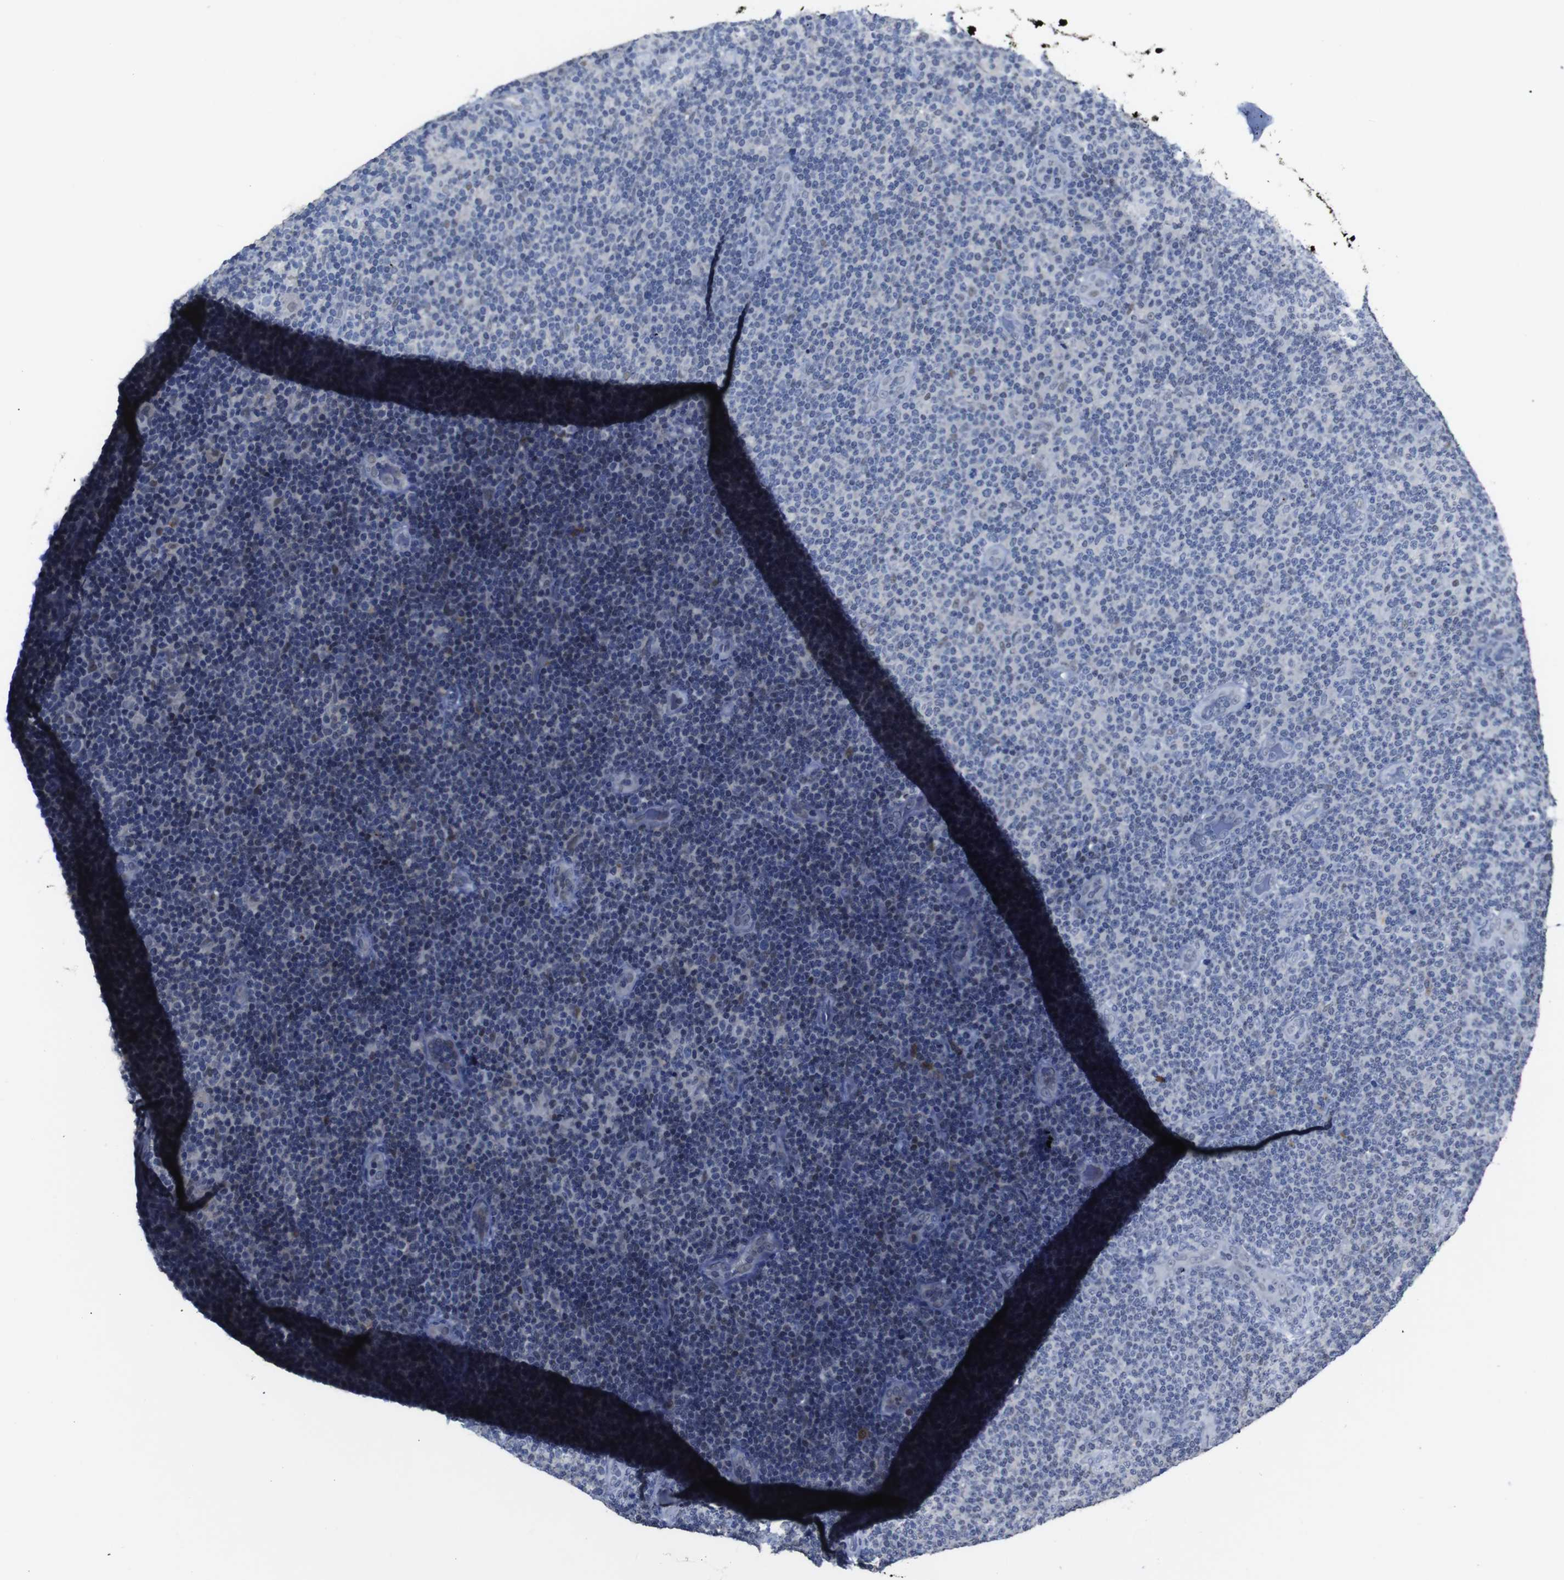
{"staining": {"intensity": "negative", "quantity": "none", "location": "none"}, "tissue": "lymphoma", "cell_type": "Tumor cells", "image_type": "cancer", "snomed": [{"axis": "morphology", "description": "Malignant lymphoma, non-Hodgkin's type, Low grade"}, {"axis": "topography", "description": "Lymph node"}], "caption": "Protein analysis of malignant lymphoma, non-Hodgkin's type (low-grade) demonstrates no significant expression in tumor cells. Brightfield microscopy of IHC stained with DAB (brown) and hematoxylin (blue), captured at high magnification.", "gene": "SEMA4B", "patient": {"sex": "male", "age": 83}}